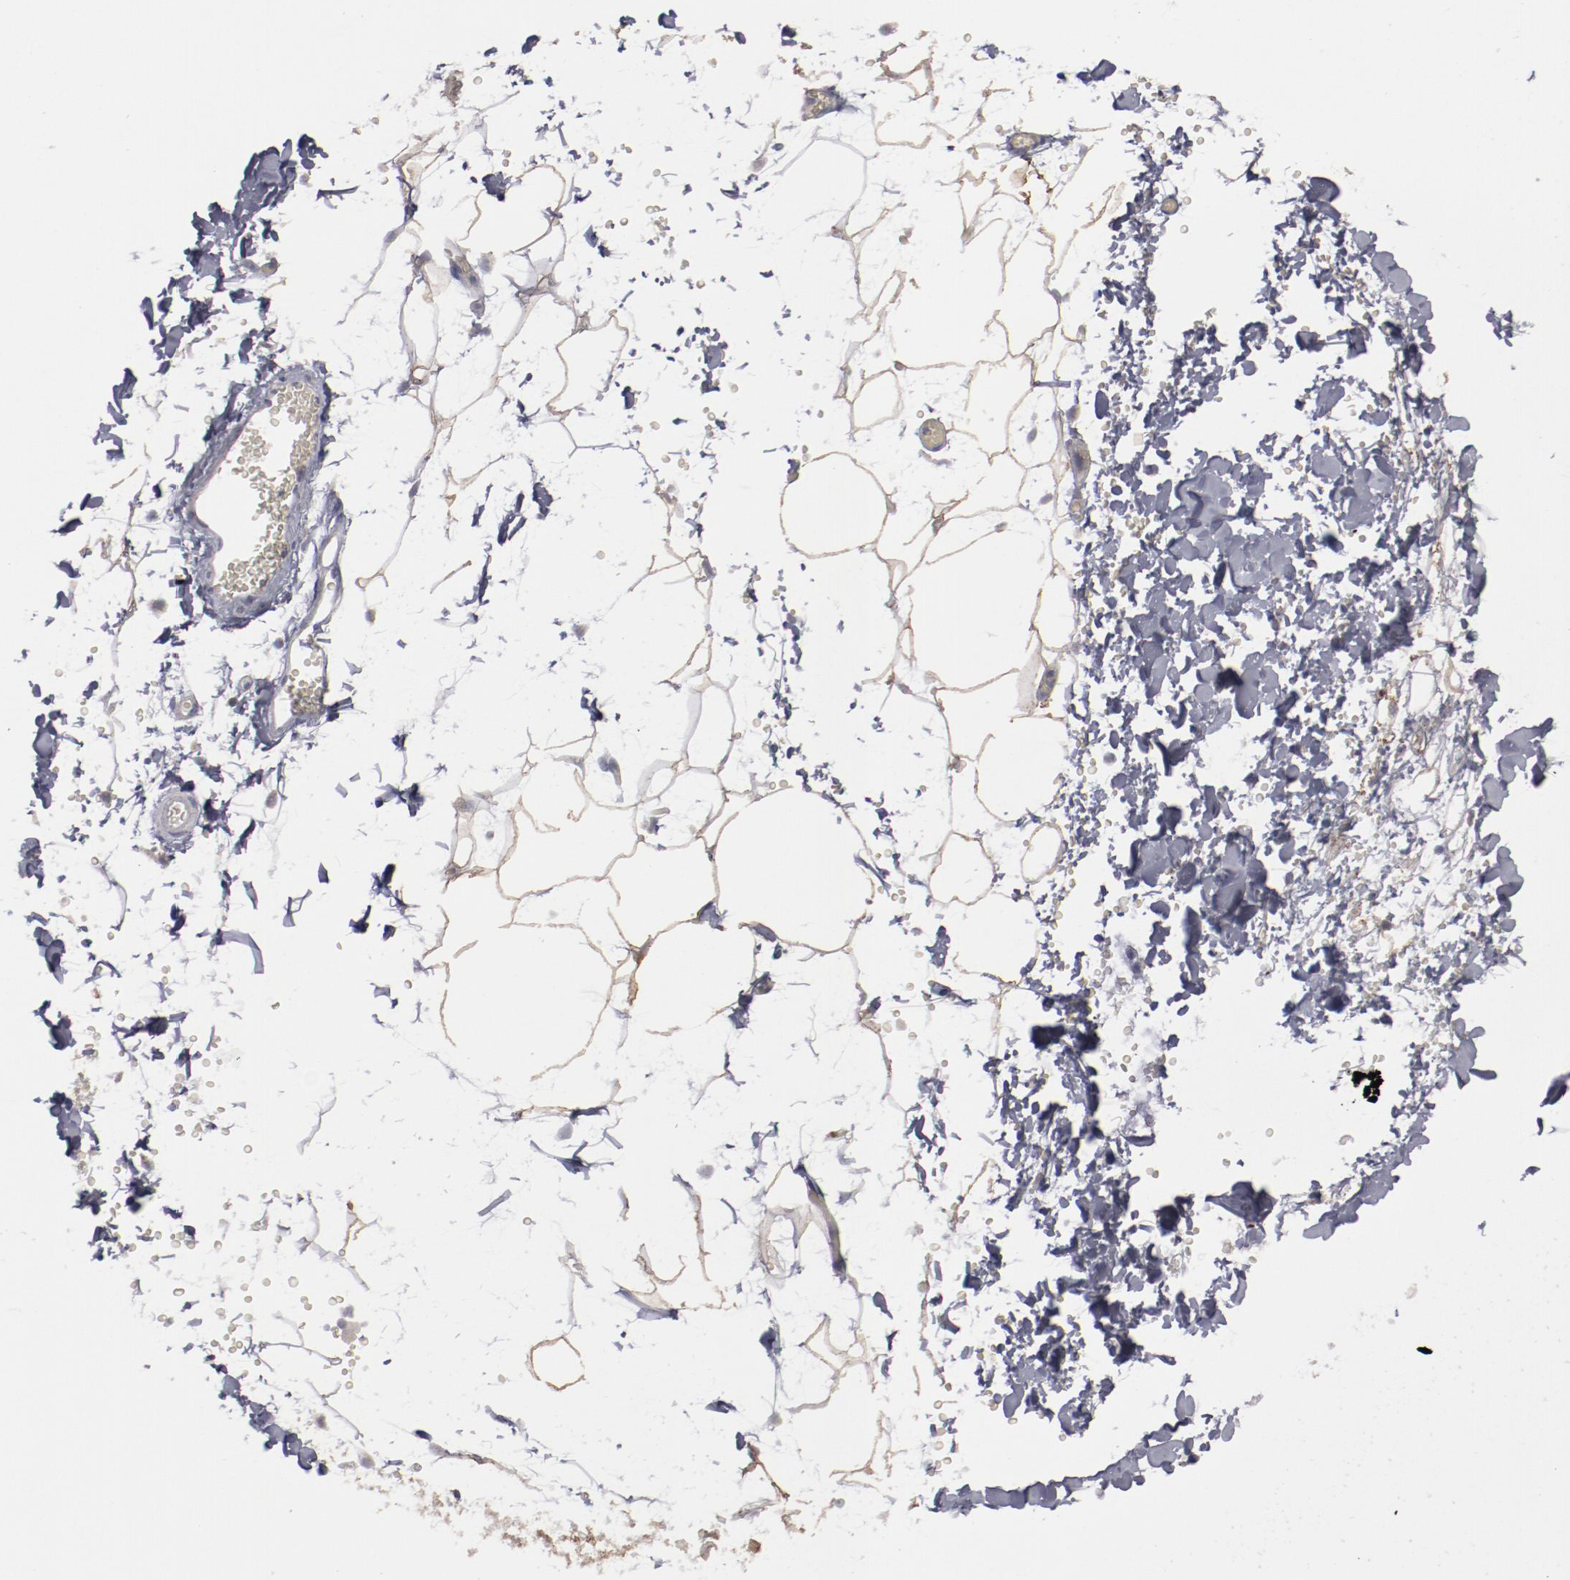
{"staining": {"intensity": "weak", "quantity": ">75%", "location": "cytoplasmic/membranous"}, "tissue": "adipose tissue", "cell_type": "Adipocytes", "image_type": "normal", "snomed": [{"axis": "morphology", "description": "Normal tissue, NOS"}, {"axis": "topography", "description": "Soft tissue"}], "caption": "The histopathology image exhibits staining of unremarkable adipose tissue, revealing weak cytoplasmic/membranous protein staining (brown color) within adipocytes.", "gene": "MYOM2", "patient": {"sex": "male", "age": 72}}